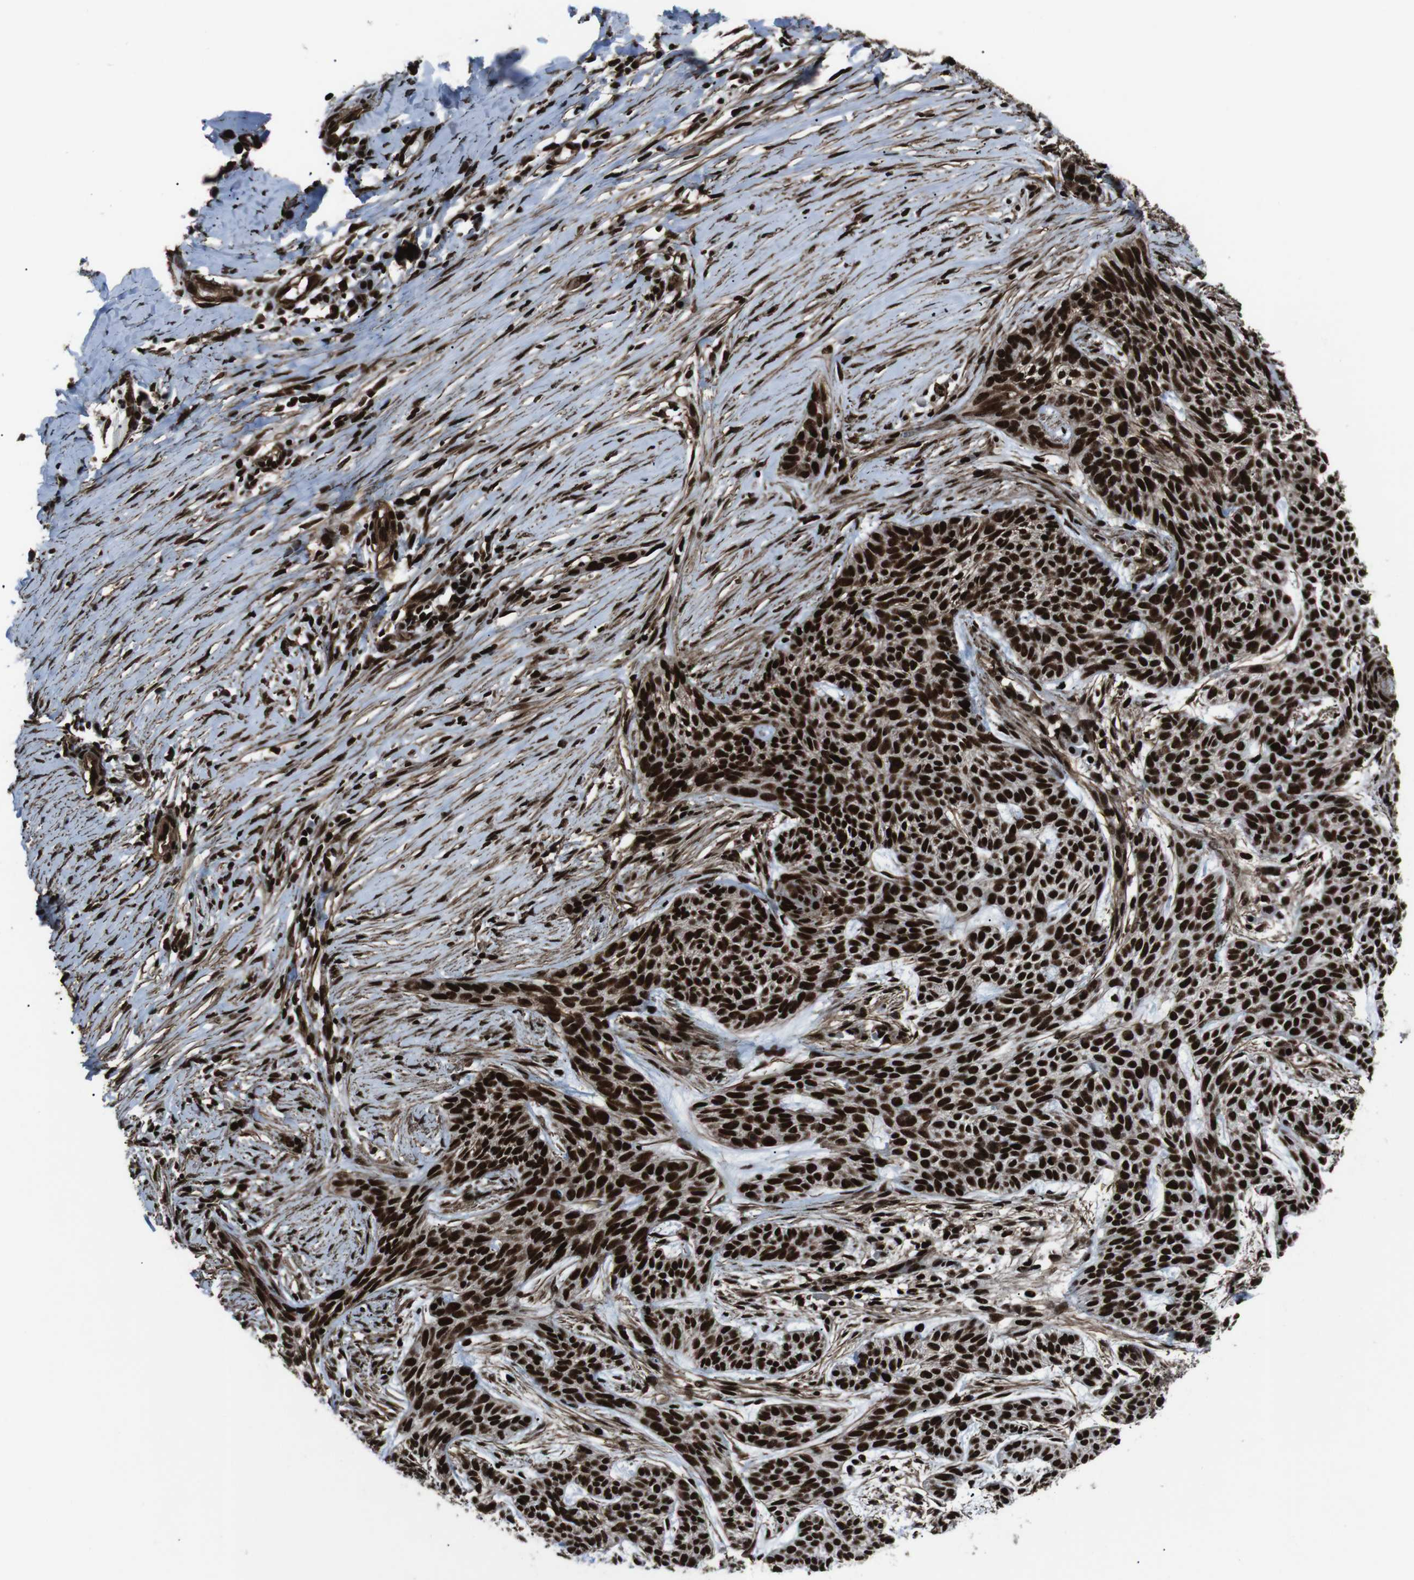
{"staining": {"intensity": "strong", "quantity": ">75%", "location": "nuclear"}, "tissue": "skin cancer", "cell_type": "Tumor cells", "image_type": "cancer", "snomed": [{"axis": "morphology", "description": "Basal cell carcinoma"}, {"axis": "topography", "description": "Skin"}], "caption": "Immunohistochemistry (IHC) of basal cell carcinoma (skin) demonstrates high levels of strong nuclear positivity in about >75% of tumor cells.", "gene": "HNRNPU", "patient": {"sex": "female", "age": 59}}